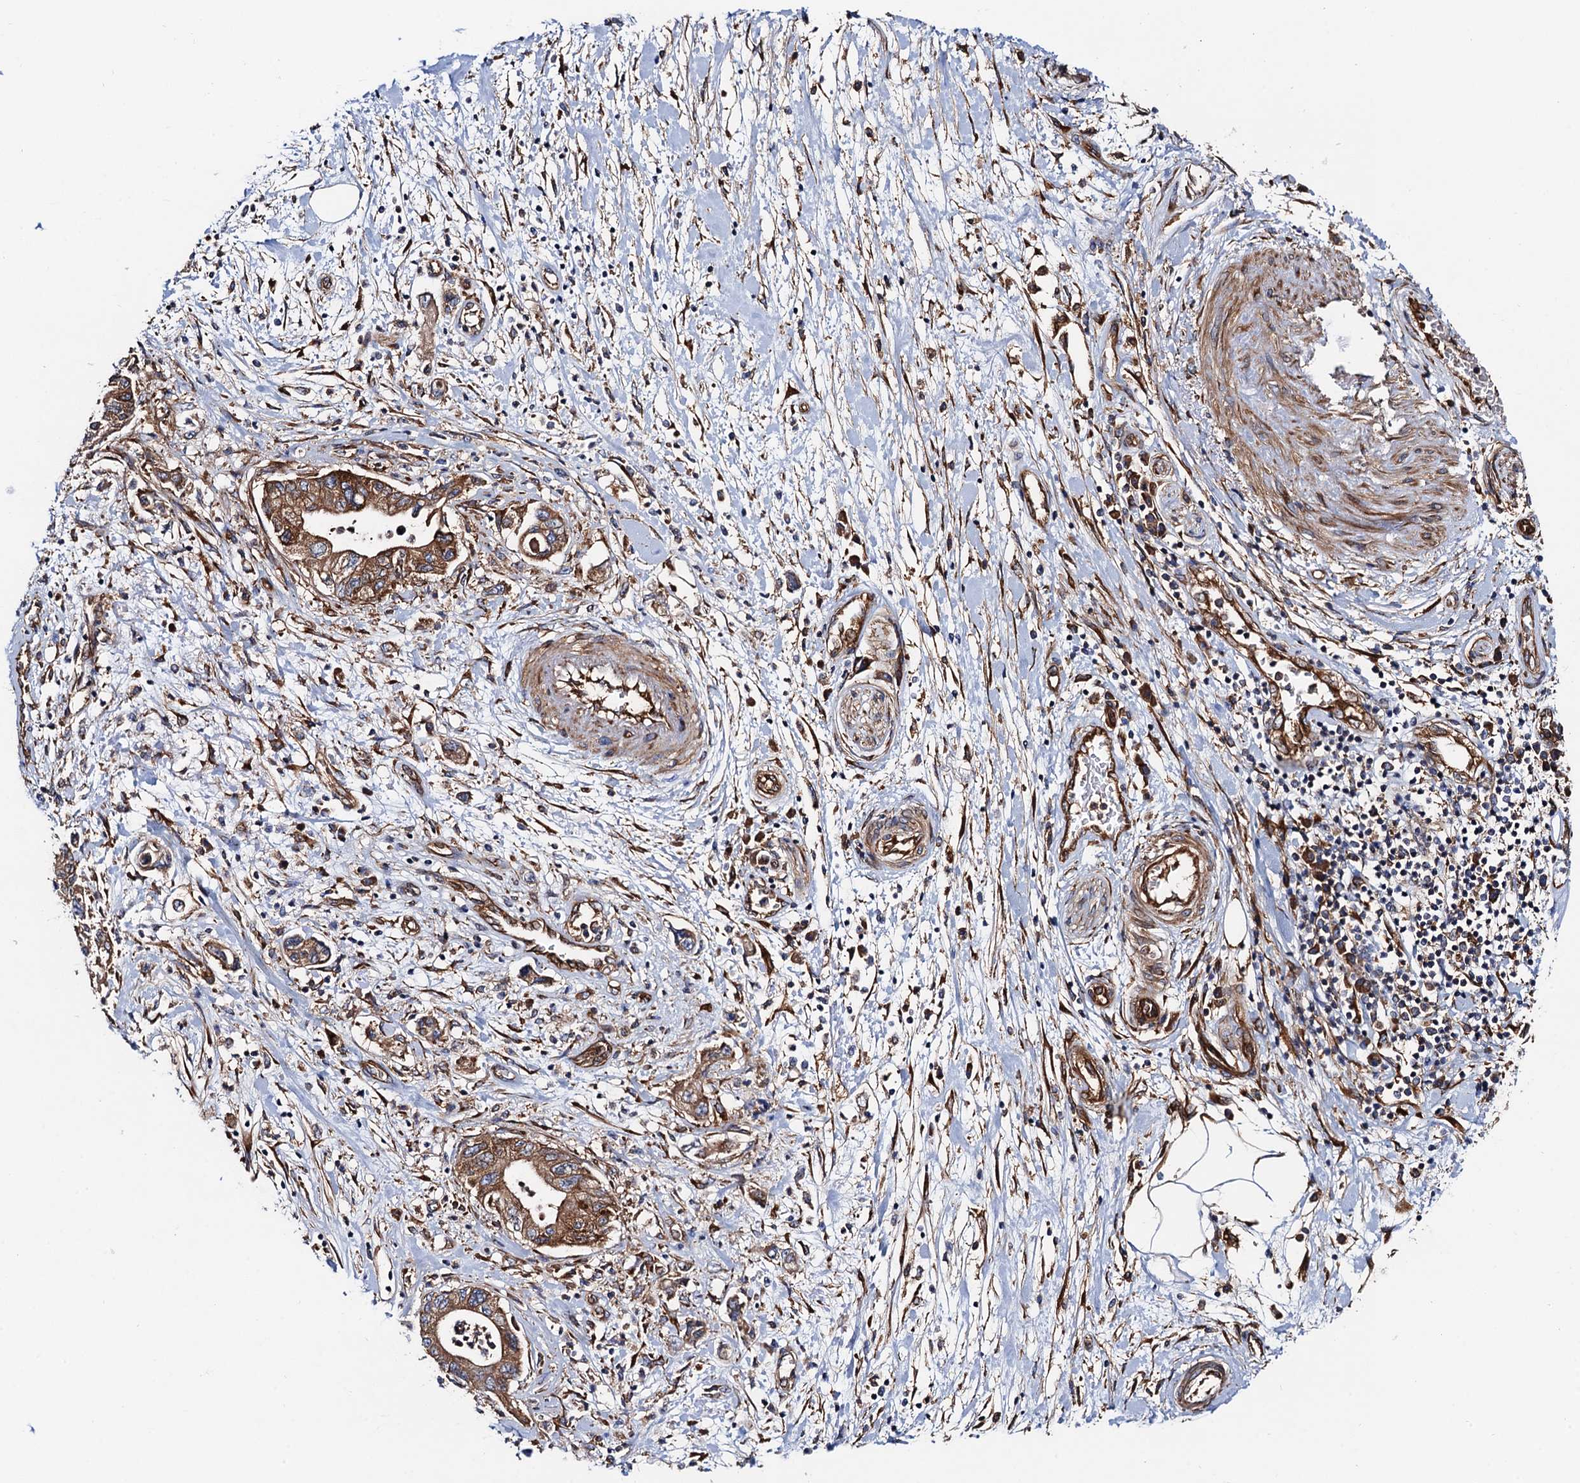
{"staining": {"intensity": "moderate", "quantity": ">75%", "location": "cytoplasmic/membranous"}, "tissue": "pancreatic cancer", "cell_type": "Tumor cells", "image_type": "cancer", "snomed": [{"axis": "morphology", "description": "Adenocarcinoma, NOS"}, {"axis": "topography", "description": "Pancreas"}], "caption": "Immunohistochemistry staining of pancreatic cancer, which displays medium levels of moderate cytoplasmic/membranous expression in approximately >75% of tumor cells indicating moderate cytoplasmic/membranous protein positivity. The staining was performed using DAB (3,3'-diaminobenzidine) (brown) for protein detection and nuclei were counterstained in hematoxylin (blue).", "gene": "MRPL48", "patient": {"sex": "female", "age": 73}}